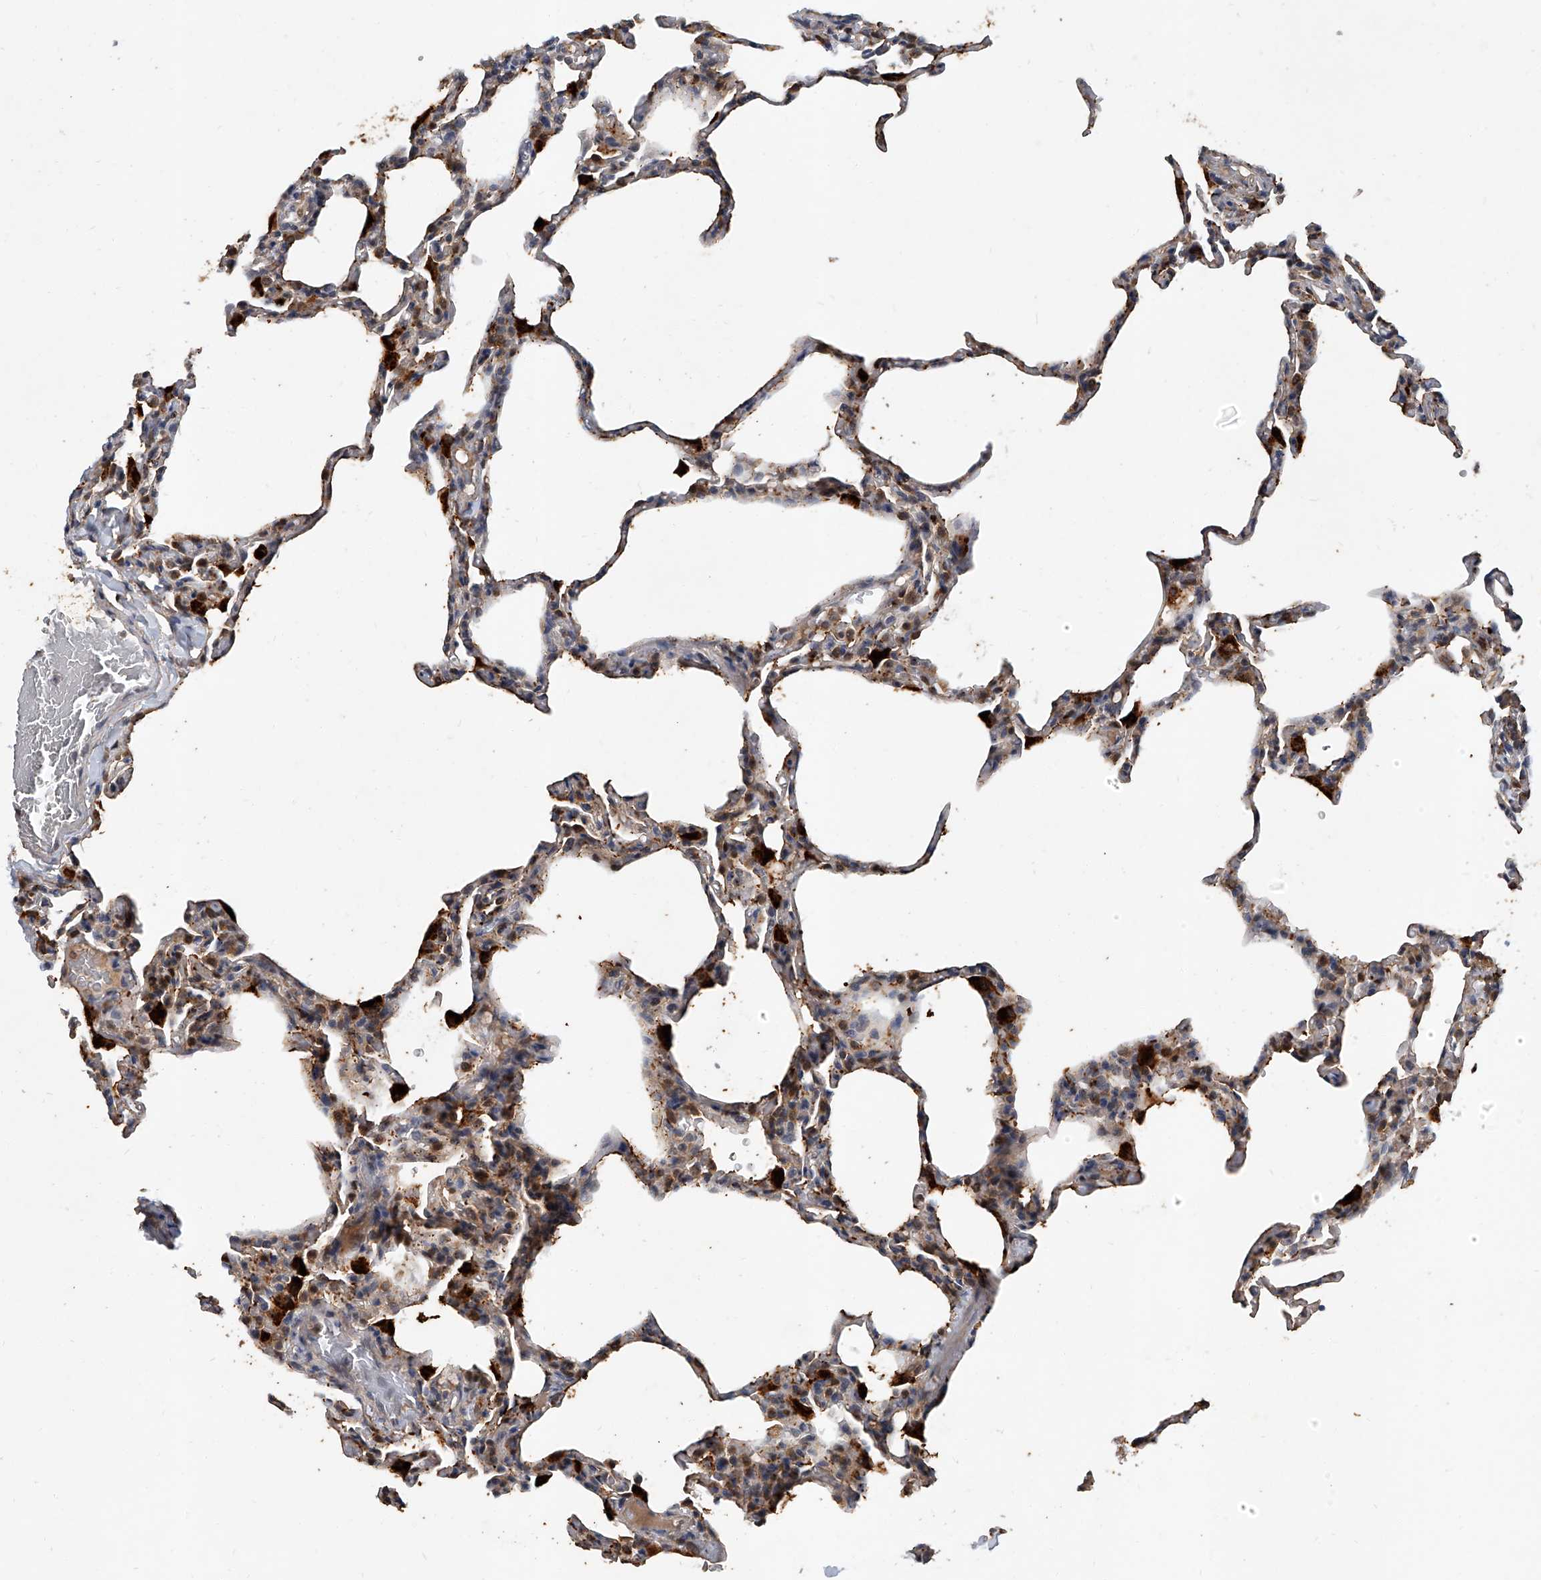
{"staining": {"intensity": "moderate", "quantity": "<25%", "location": "cytoplasmic/membranous"}, "tissue": "lung", "cell_type": "Alveolar cells", "image_type": "normal", "snomed": [{"axis": "morphology", "description": "Normal tissue, NOS"}, {"axis": "topography", "description": "Lung"}], "caption": "Immunohistochemical staining of unremarkable lung displays moderate cytoplasmic/membranous protein staining in approximately <25% of alveolar cells. The staining was performed using DAB (3,3'-diaminobenzidine) to visualize the protein expression in brown, while the nuclei were stained in blue with hematoxylin (Magnification: 20x).", "gene": "JAG2", "patient": {"sex": "male", "age": 20}}